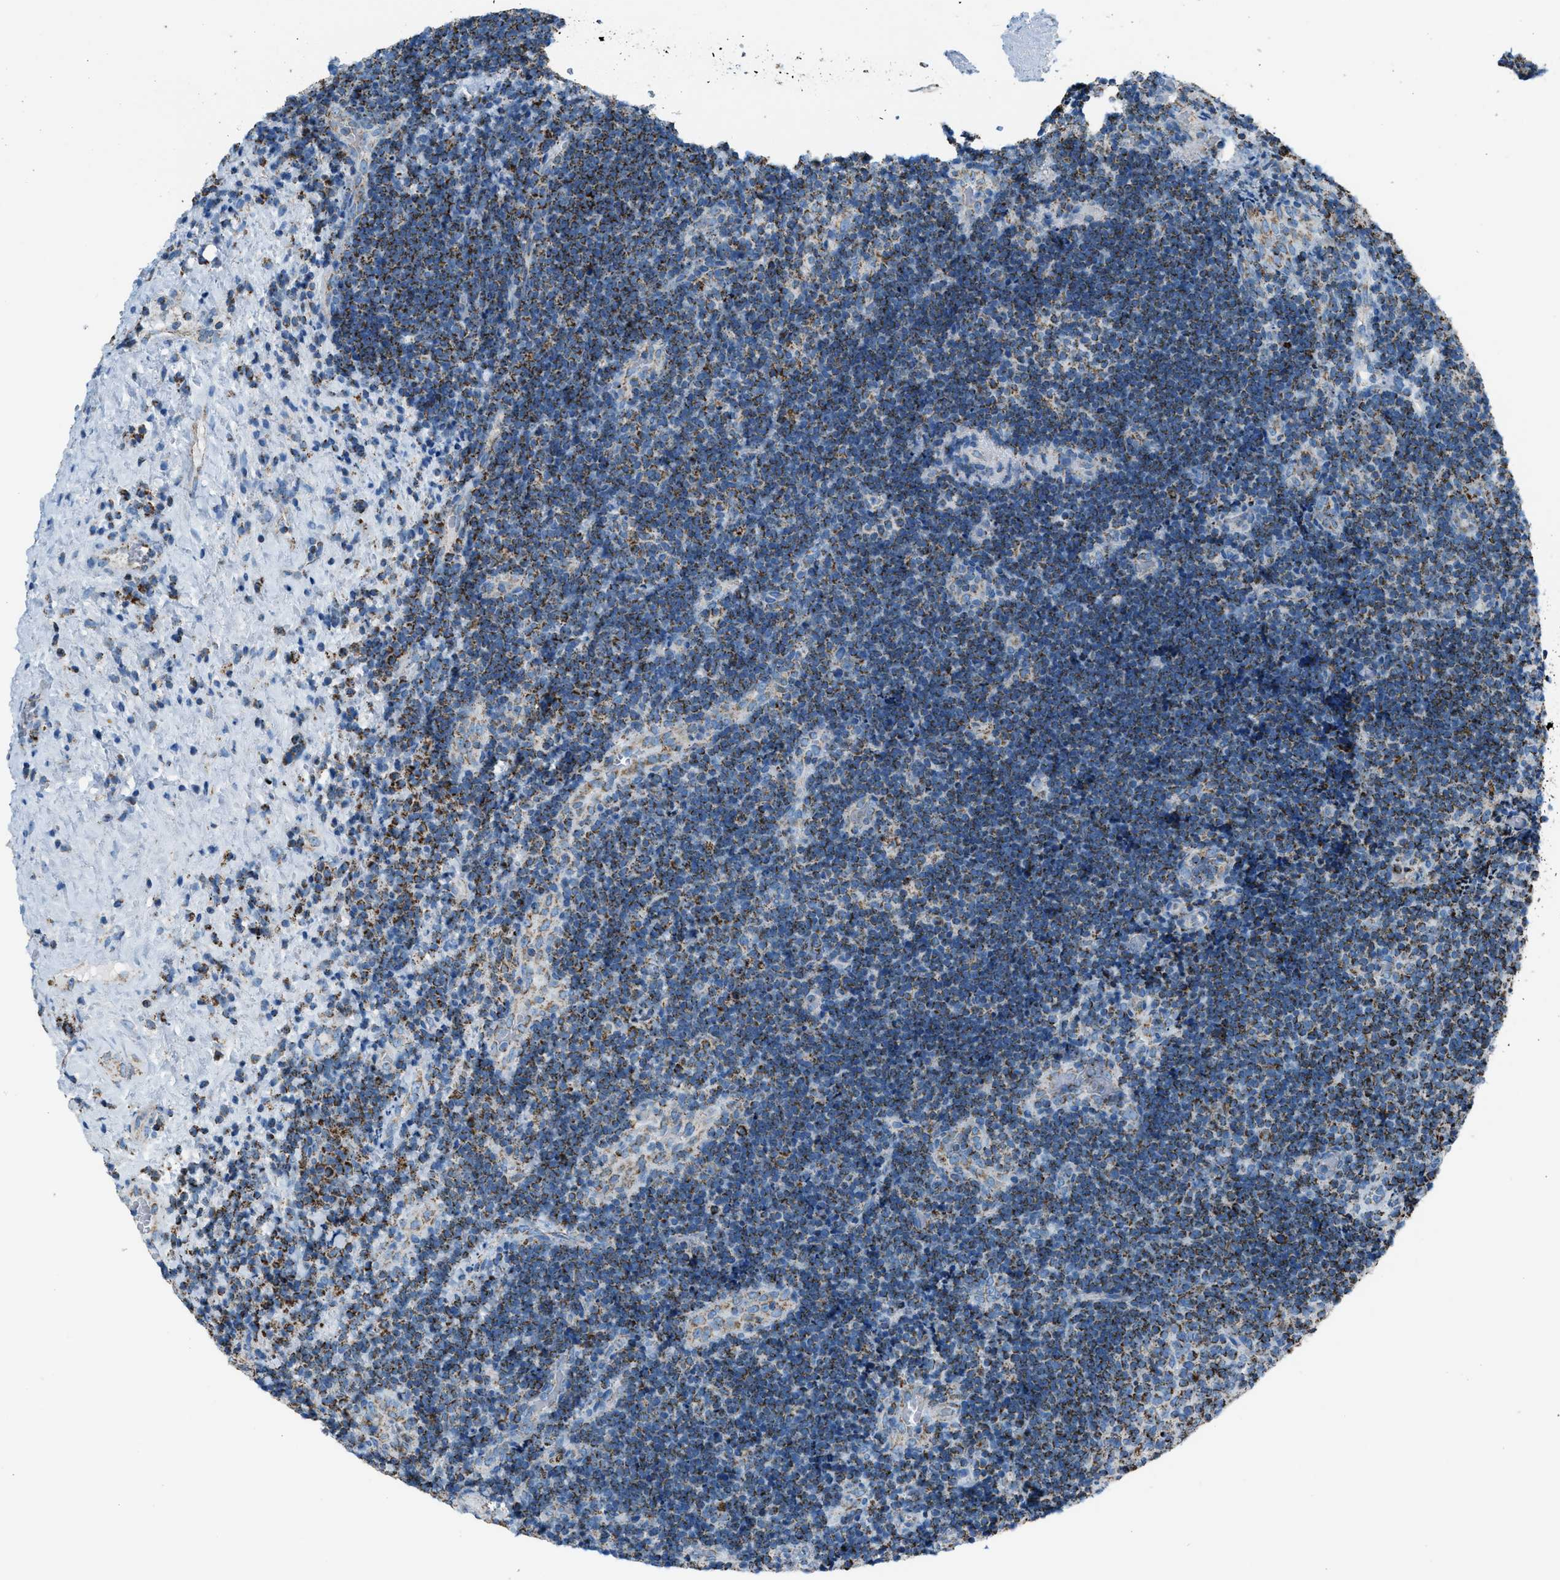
{"staining": {"intensity": "moderate", "quantity": ">75%", "location": "cytoplasmic/membranous"}, "tissue": "lymphoma", "cell_type": "Tumor cells", "image_type": "cancer", "snomed": [{"axis": "morphology", "description": "Malignant lymphoma, non-Hodgkin's type, High grade"}, {"axis": "topography", "description": "Tonsil"}], "caption": "Immunohistochemical staining of human high-grade malignant lymphoma, non-Hodgkin's type displays moderate cytoplasmic/membranous protein staining in about >75% of tumor cells.", "gene": "MDH2", "patient": {"sex": "female", "age": 36}}